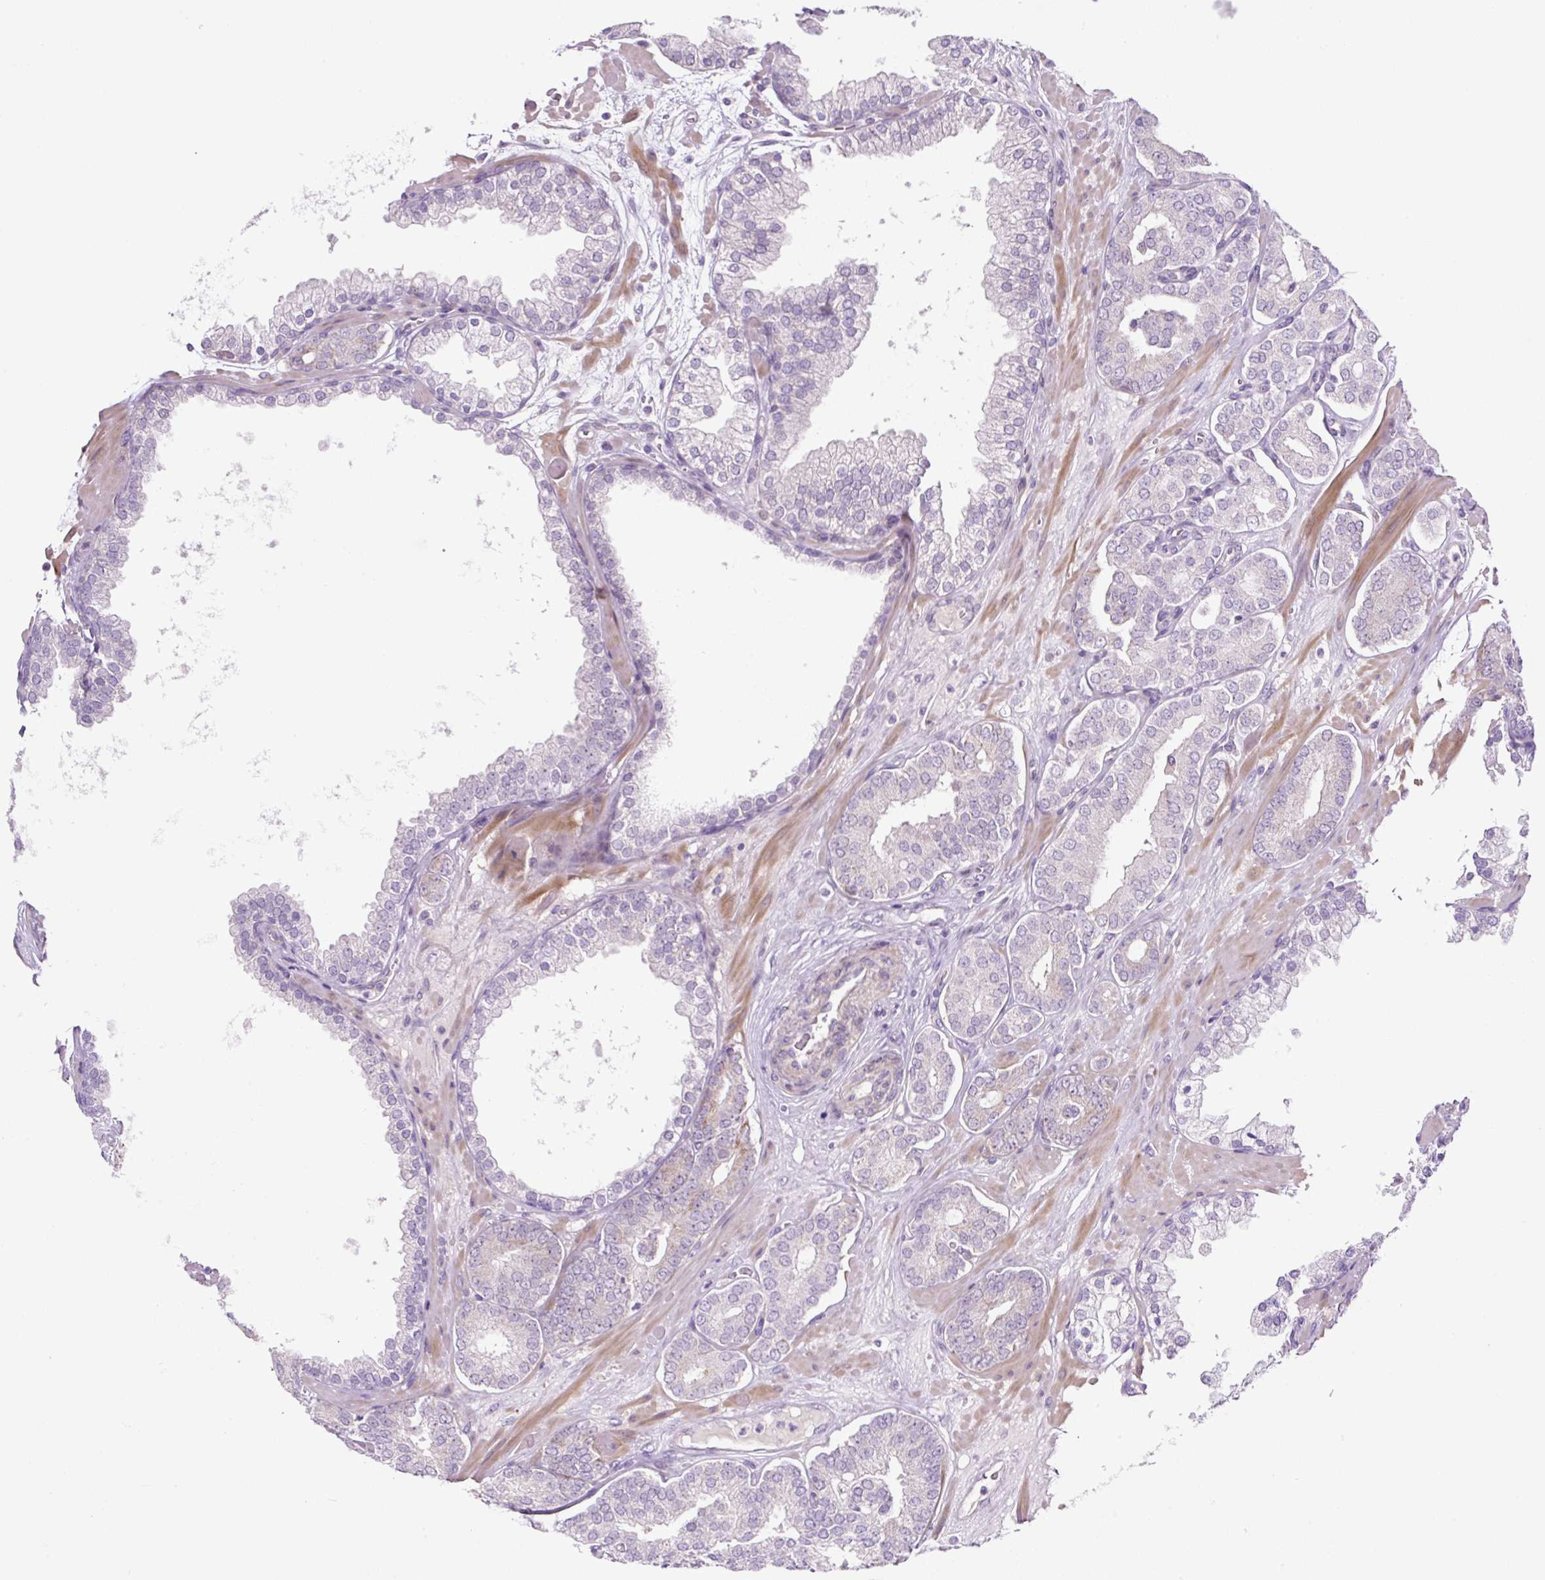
{"staining": {"intensity": "negative", "quantity": "none", "location": "none"}, "tissue": "prostate cancer", "cell_type": "Tumor cells", "image_type": "cancer", "snomed": [{"axis": "morphology", "description": "Adenocarcinoma, High grade"}, {"axis": "topography", "description": "Prostate"}], "caption": "There is no significant expression in tumor cells of prostate adenocarcinoma (high-grade). (IHC, brightfield microscopy, high magnification).", "gene": "OGDHL", "patient": {"sex": "male", "age": 66}}